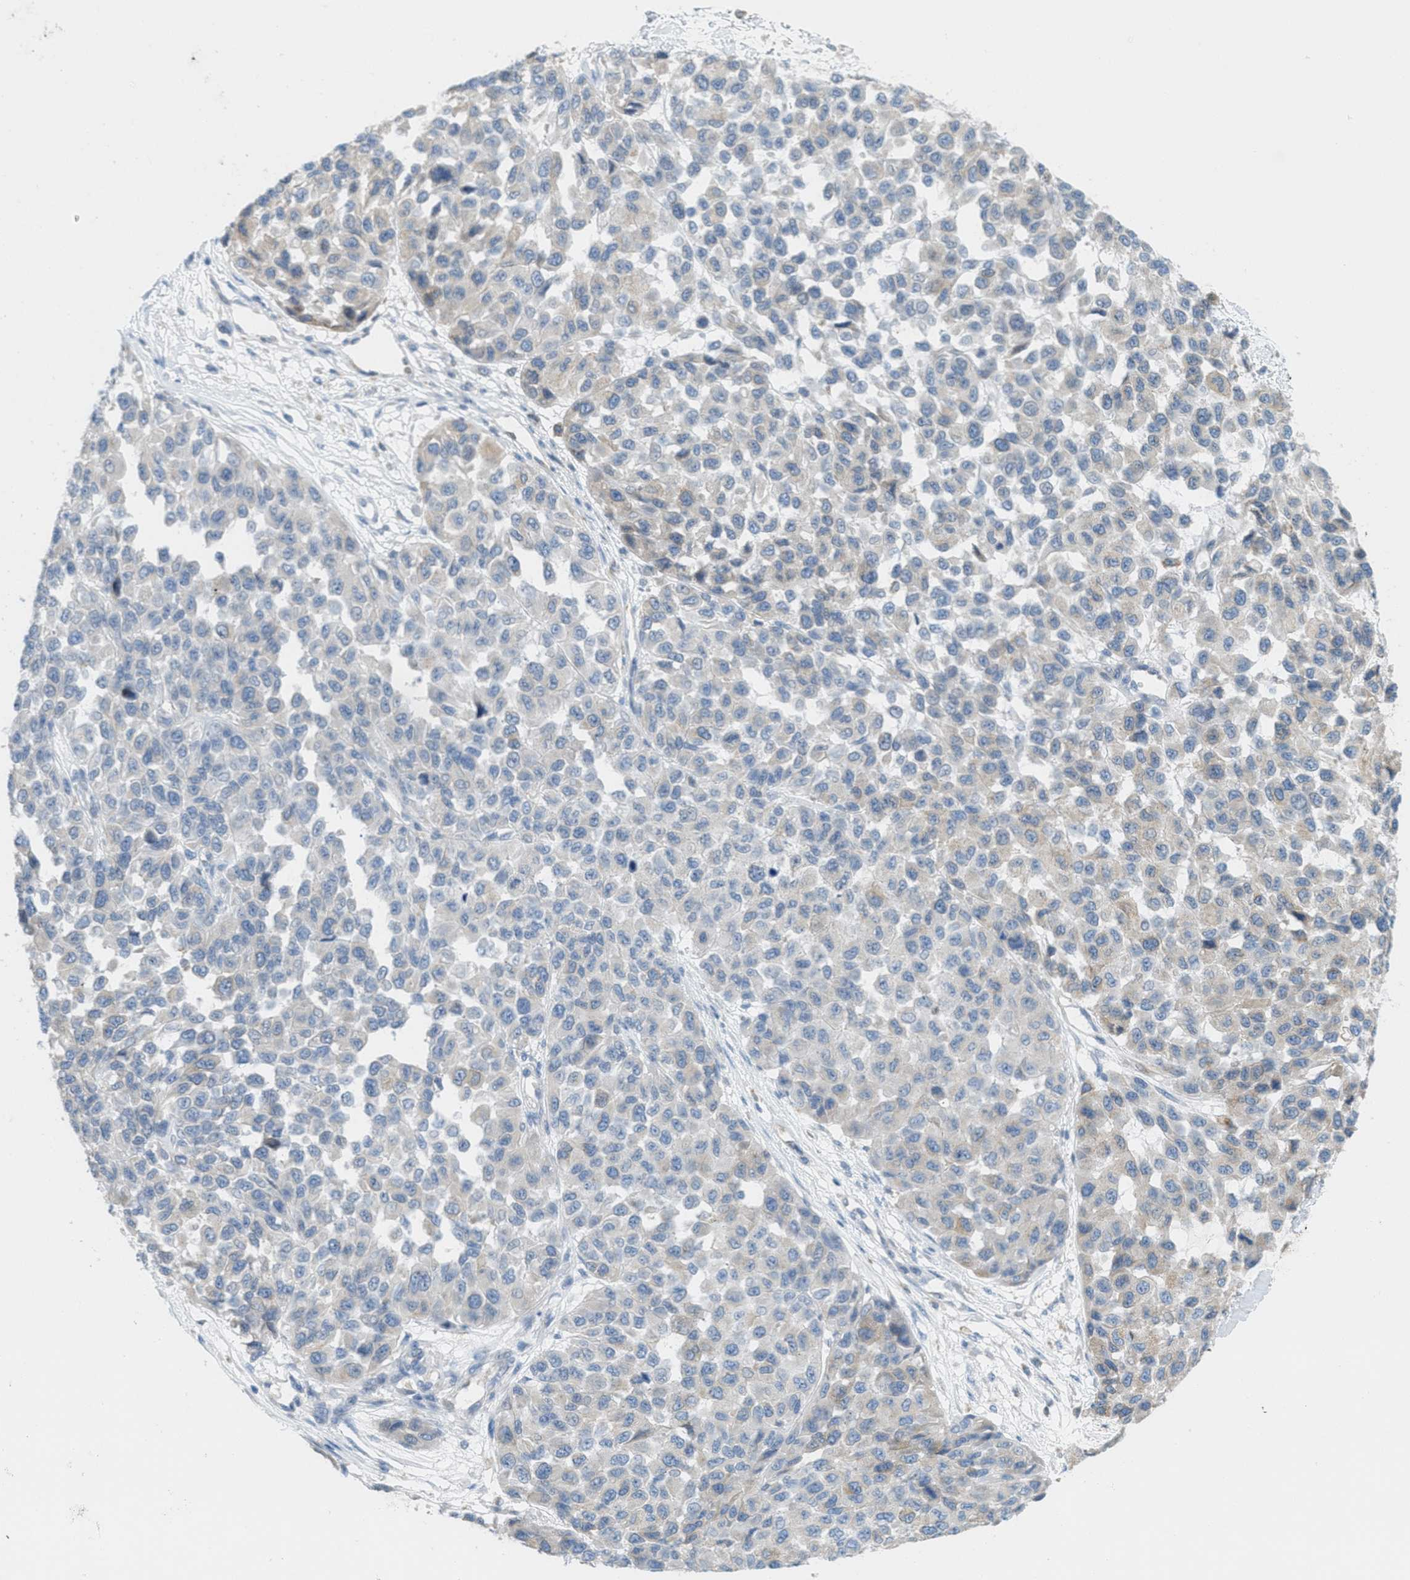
{"staining": {"intensity": "weak", "quantity": "25%-75%", "location": "cytoplasmic/membranous"}, "tissue": "melanoma", "cell_type": "Tumor cells", "image_type": "cancer", "snomed": [{"axis": "morphology", "description": "Normal tissue, NOS"}, {"axis": "morphology", "description": "Malignant melanoma, NOS"}, {"axis": "topography", "description": "Skin"}], "caption": "Tumor cells show low levels of weak cytoplasmic/membranous staining in approximately 25%-75% of cells in human malignant melanoma.", "gene": "TEX264", "patient": {"sex": "male", "age": 62}}